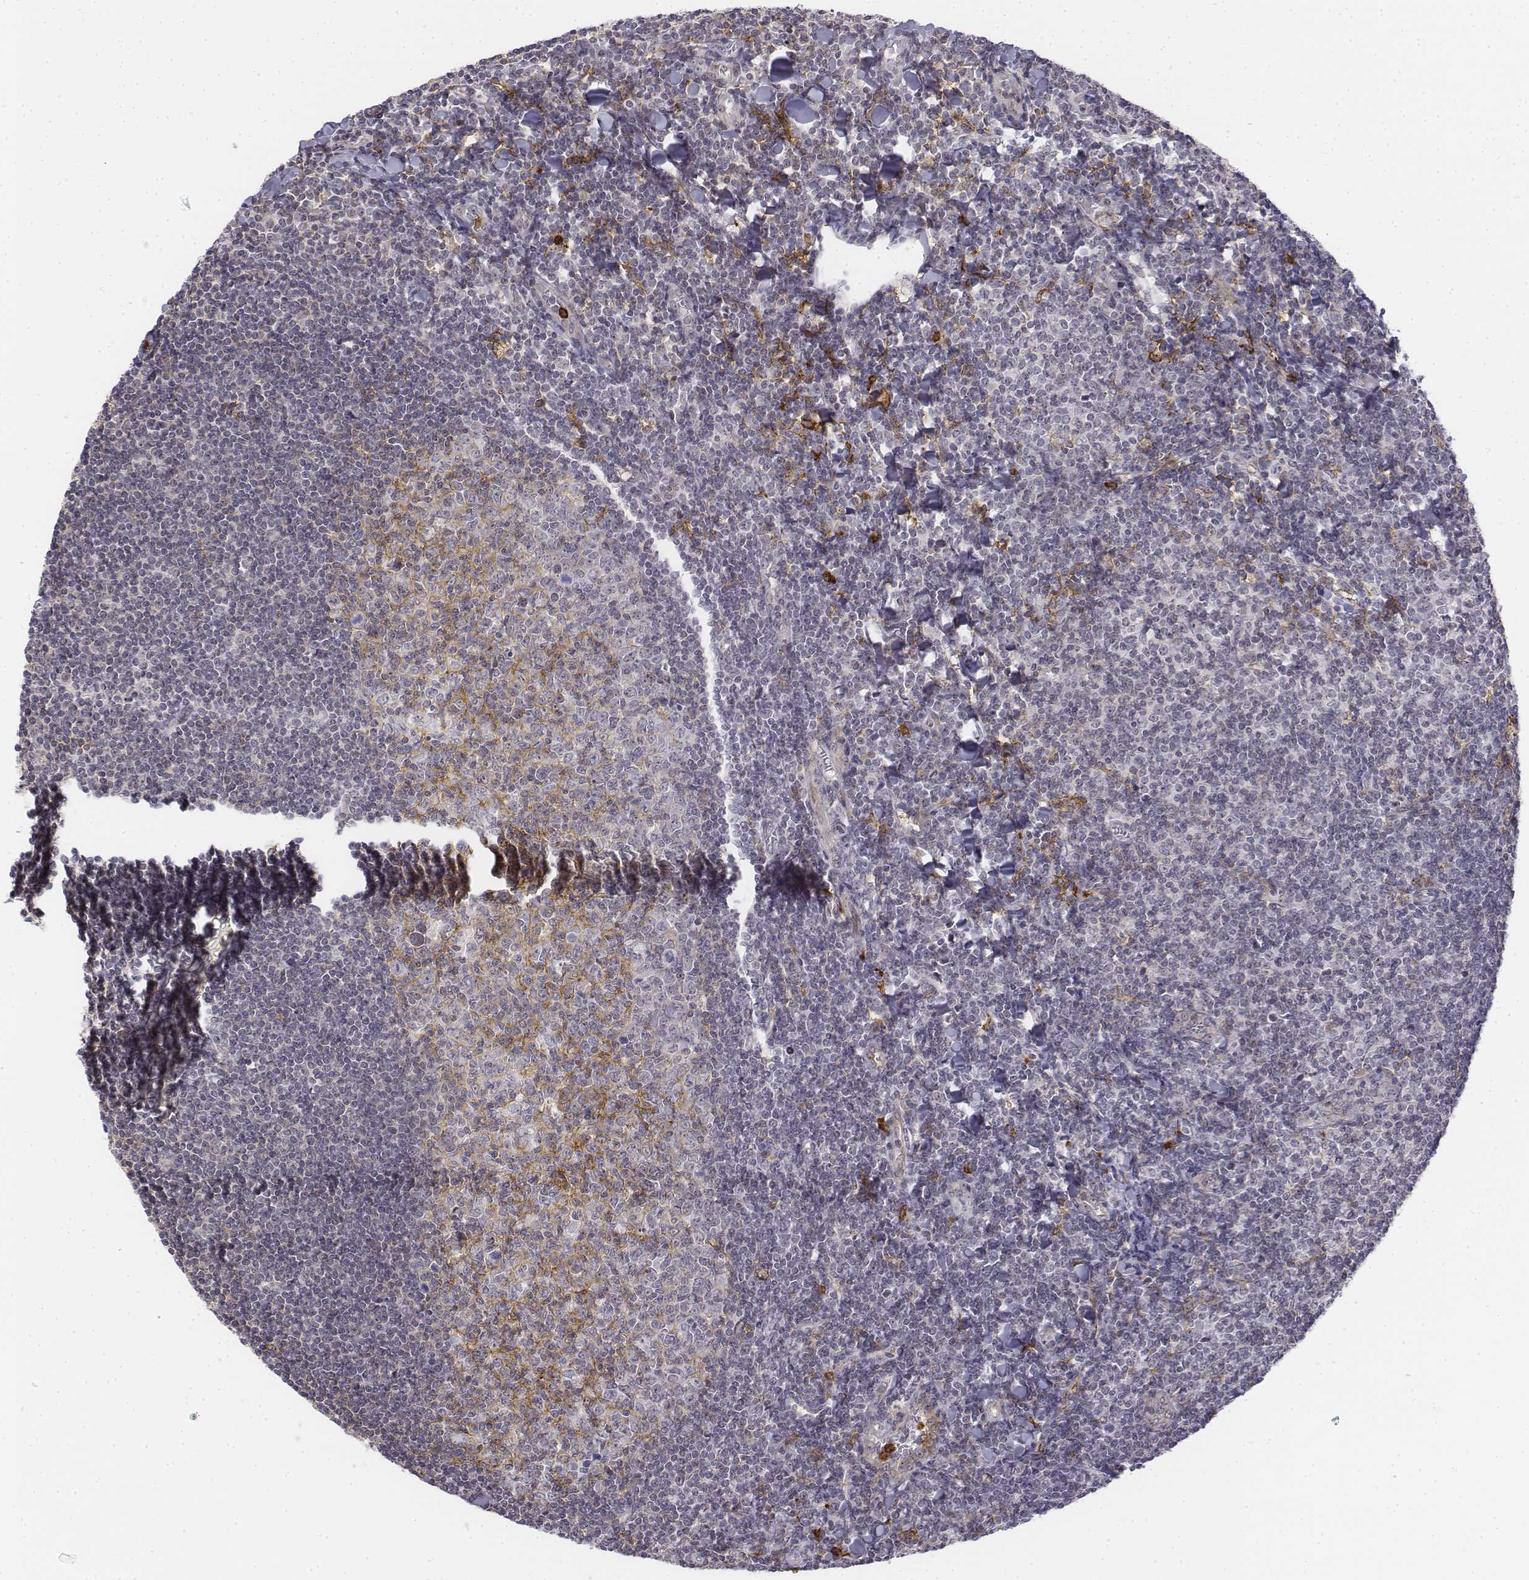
{"staining": {"intensity": "weak", "quantity": "<25%", "location": "cytoplasmic/membranous"}, "tissue": "tonsil", "cell_type": "Germinal center cells", "image_type": "normal", "snomed": [{"axis": "morphology", "description": "Normal tissue, NOS"}, {"axis": "topography", "description": "Tonsil"}], "caption": "High power microscopy photomicrograph of an IHC histopathology image of normal tonsil, revealing no significant staining in germinal center cells. The staining was performed using DAB (3,3'-diaminobenzidine) to visualize the protein expression in brown, while the nuclei were stained in blue with hematoxylin (Magnification: 20x).", "gene": "CD14", "patient": {"sex": "female", "age": 12}}